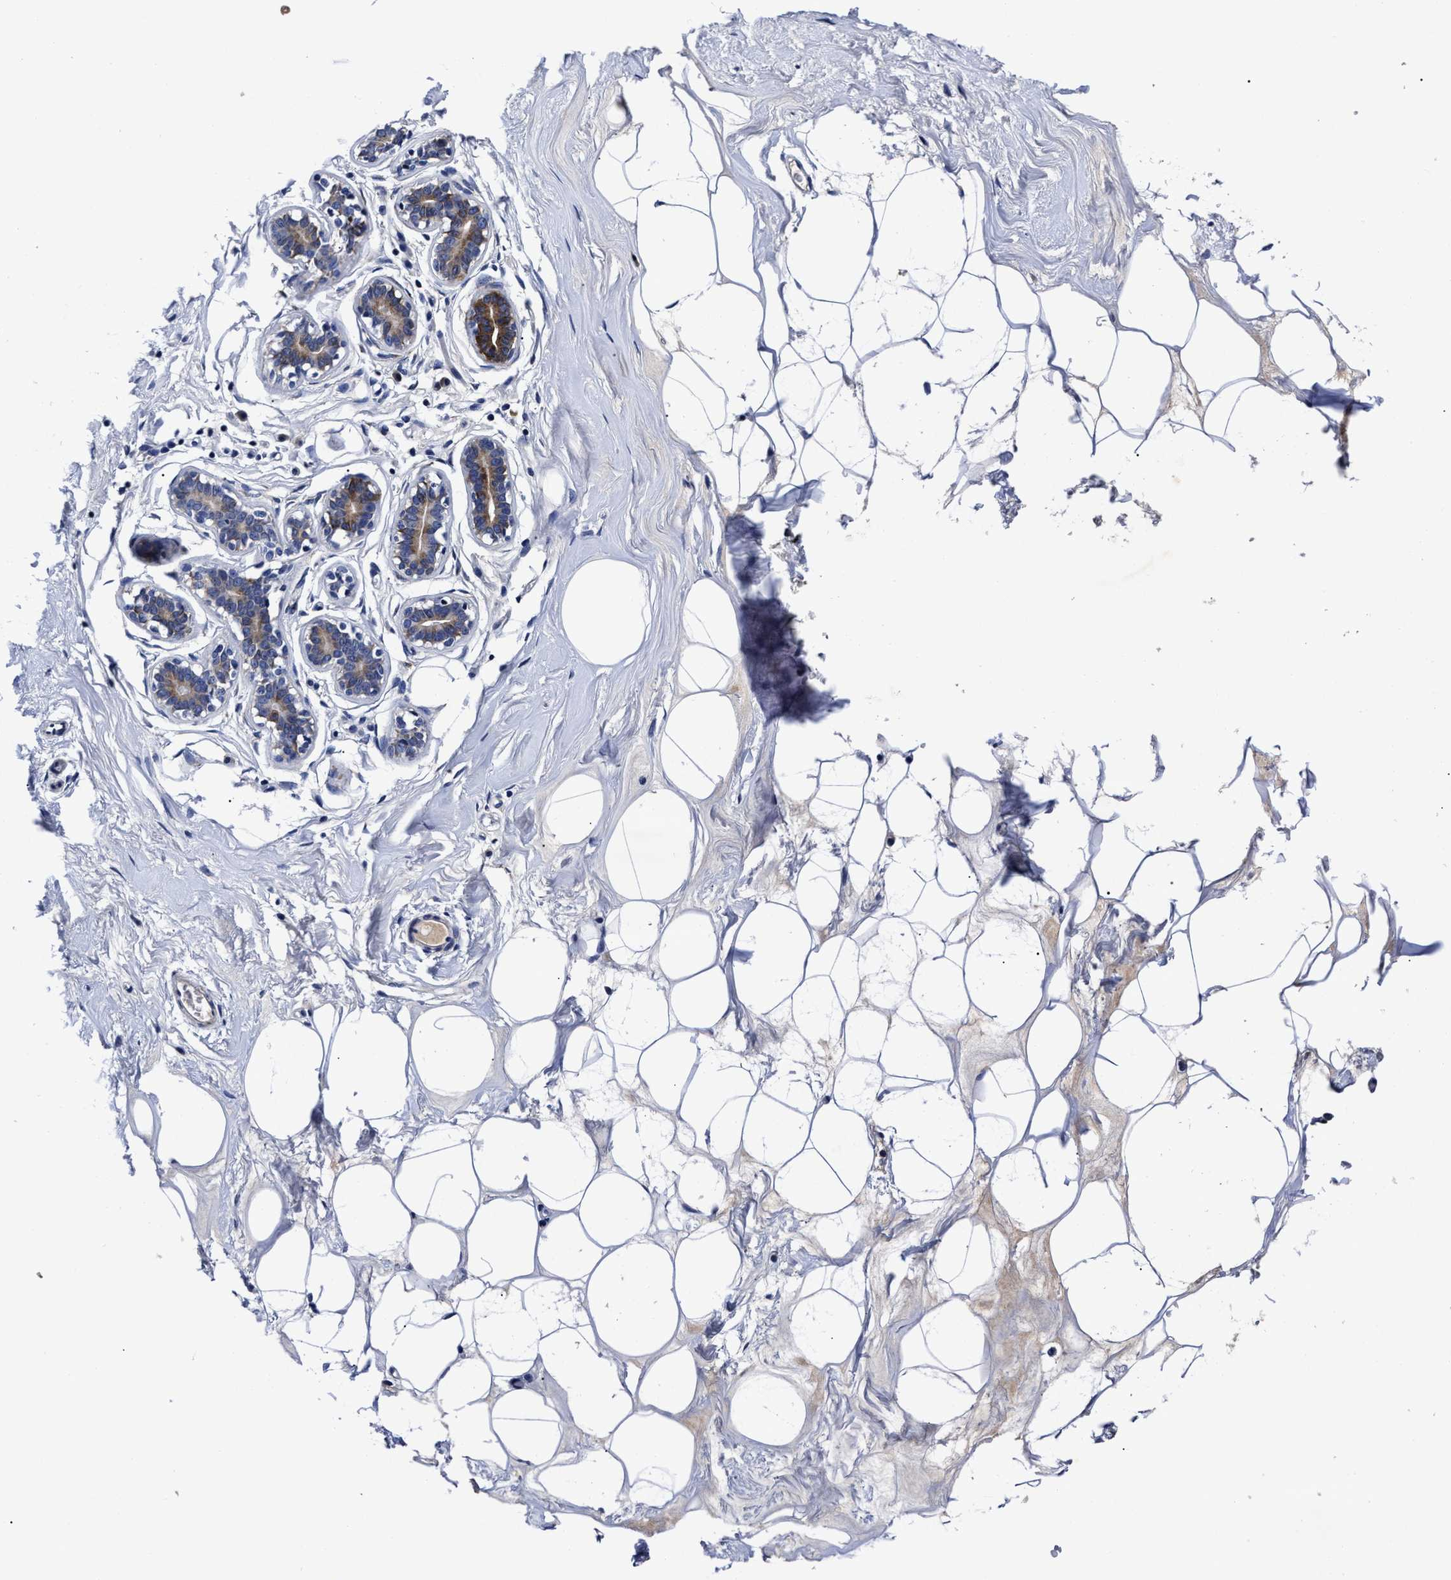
{"staining": {"intensity": "negative", "quantity": "none", "location": "none"}, "tissue": "adipose tissue", "cell_type": "Adipocytes", "image_type": "normal", "snomed": [{"axis": "morphology", "description": "Normal tissue, NOS"}, {"axis": "morphology", "description": "Fibrosis, NOS"}, {"axis": "topography", "description": "Breast"}, {"axis": "topography", "description": "Adipose tissue"}], "caption": "Unremarkable adipose tissue was stained to show a protein in brown. There is no significant staining in adipocytes.", "gene": "OLFML2A", "patient": {"sex": "female", "age": 39}}